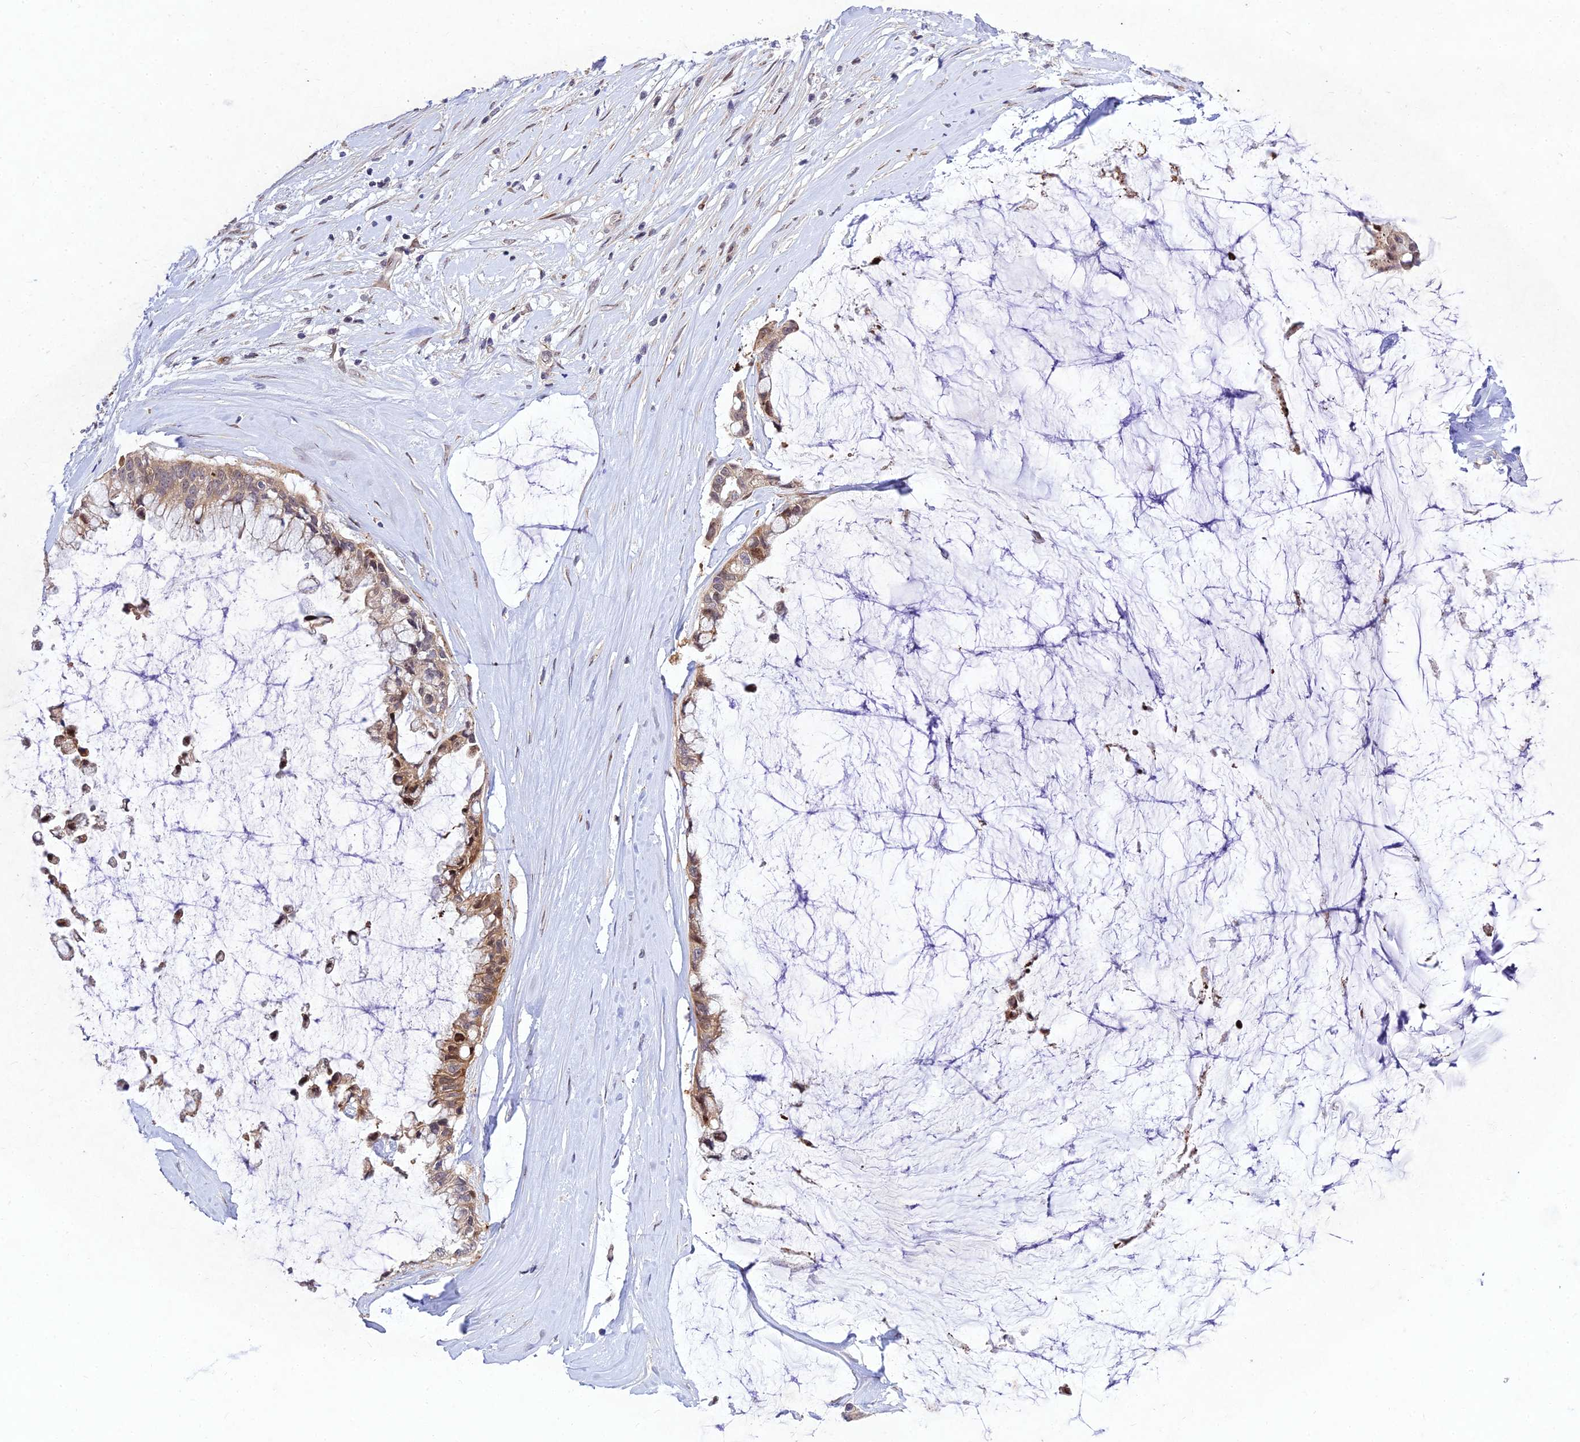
{"staining": {"intensity": "moderate", "quantity": "25%-75%", "location": "cytoplasmic/membranous,nuclear"}, "tissue": "ovarian cancer", "cell_type": "Tumor cells", "image_type": "cancer", "snomed": [{"axis": "morphology", "description": "Cystadenocarcinoma, mucinous, NOS"}, {"axis": "topography", "description": "Ovary"}], "caption": "A micrograph showing moderate cytoplasmic/membranous and nuclear staining in approximately 25%-75% of tumor cells in ovarian mucinous cystadenocarcinoma, as visualized by brown immunohistochemical staining.", "gene": "MKKS", "patient": {"sex": "female", "age": 39}}